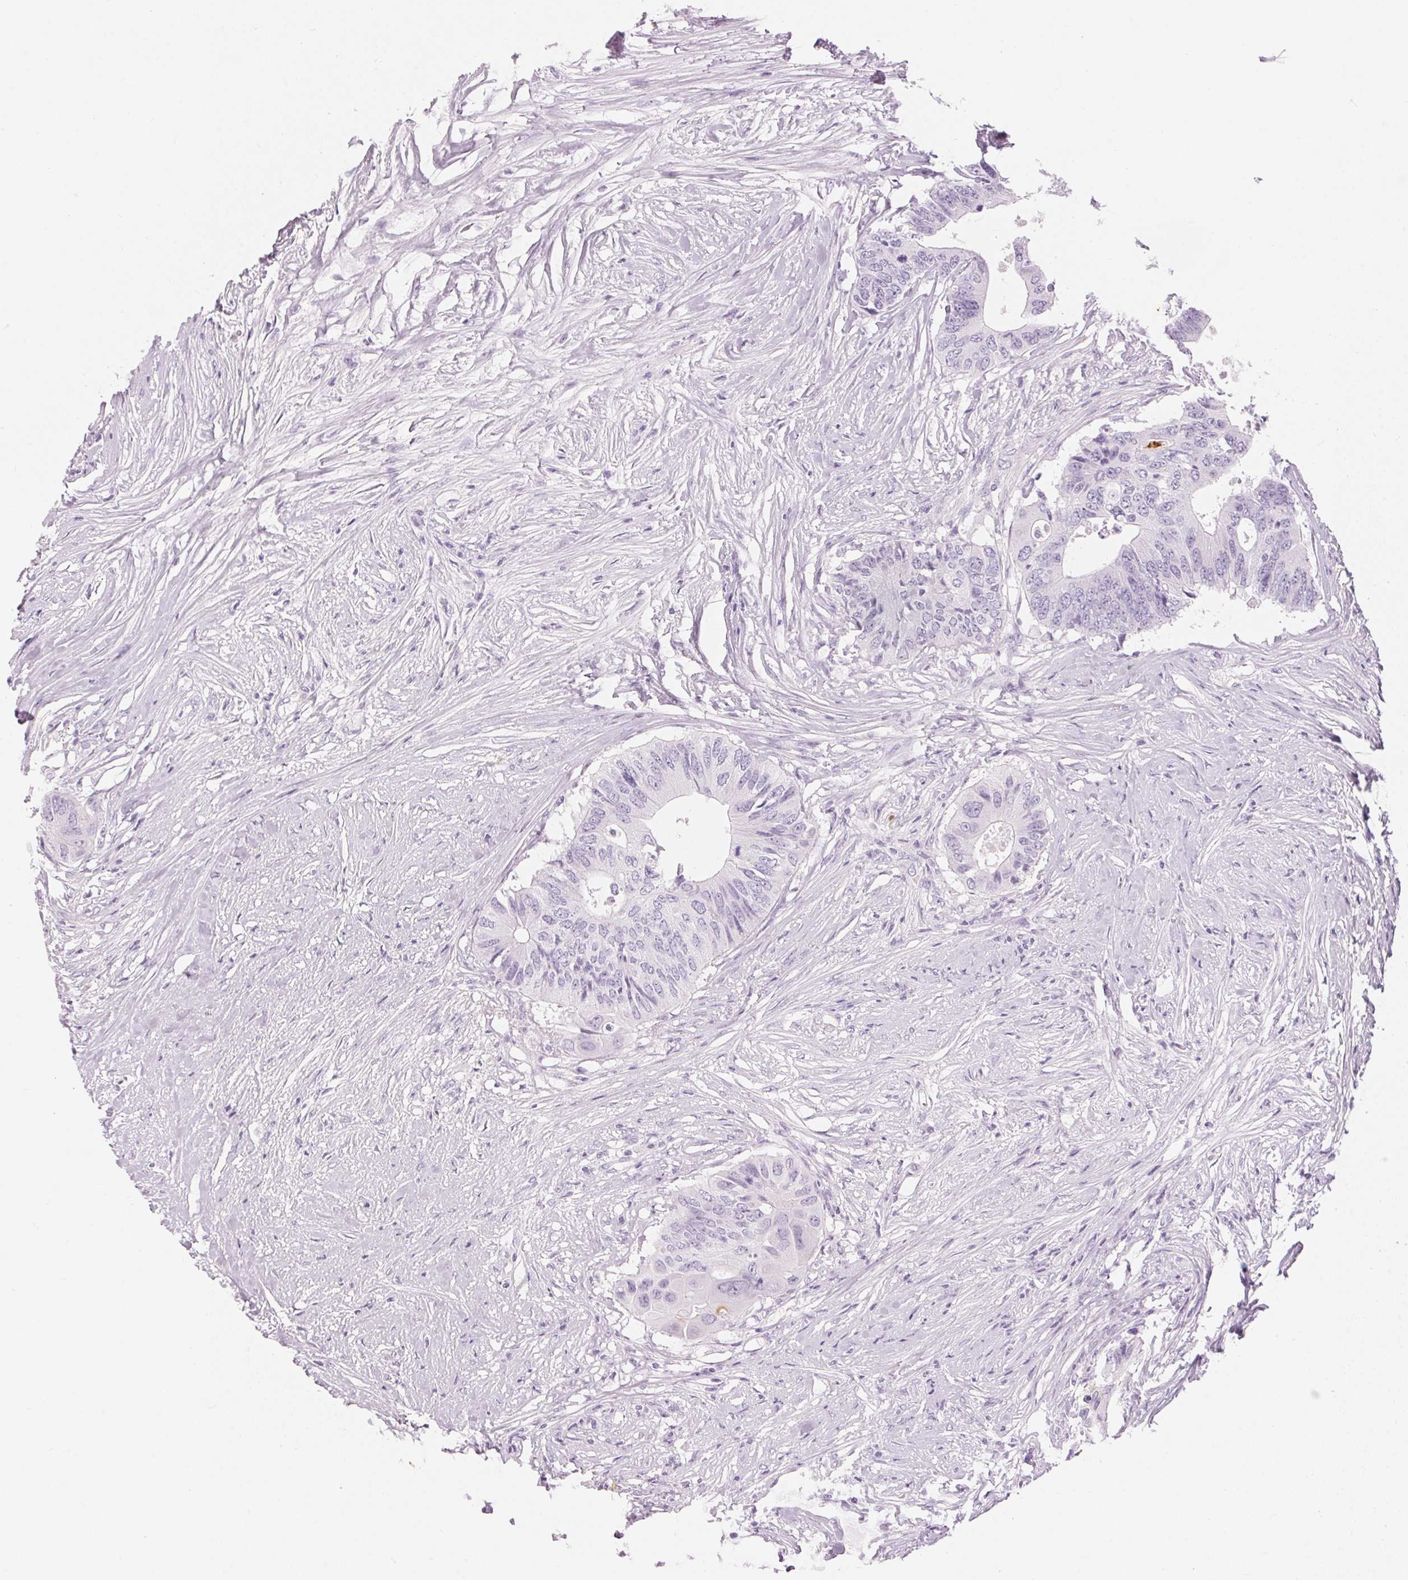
{"staining": {"intensity": "negative", "quantity": "none", "location": "none"}, "tissue": "colorectal cancer", "cell_type": "Tumor cells", "image_type": "cancer", "snomed": [{"axis": "morphology", "description": "Adenocarcinoma, NOS"}, {"axis": "topography", "description": "Colon"}], "caption": "There is no significant expression in tumor cells of colorectal cancer.", "gene": "KLK7", "patient": {"sex": "male", "age": 71}}